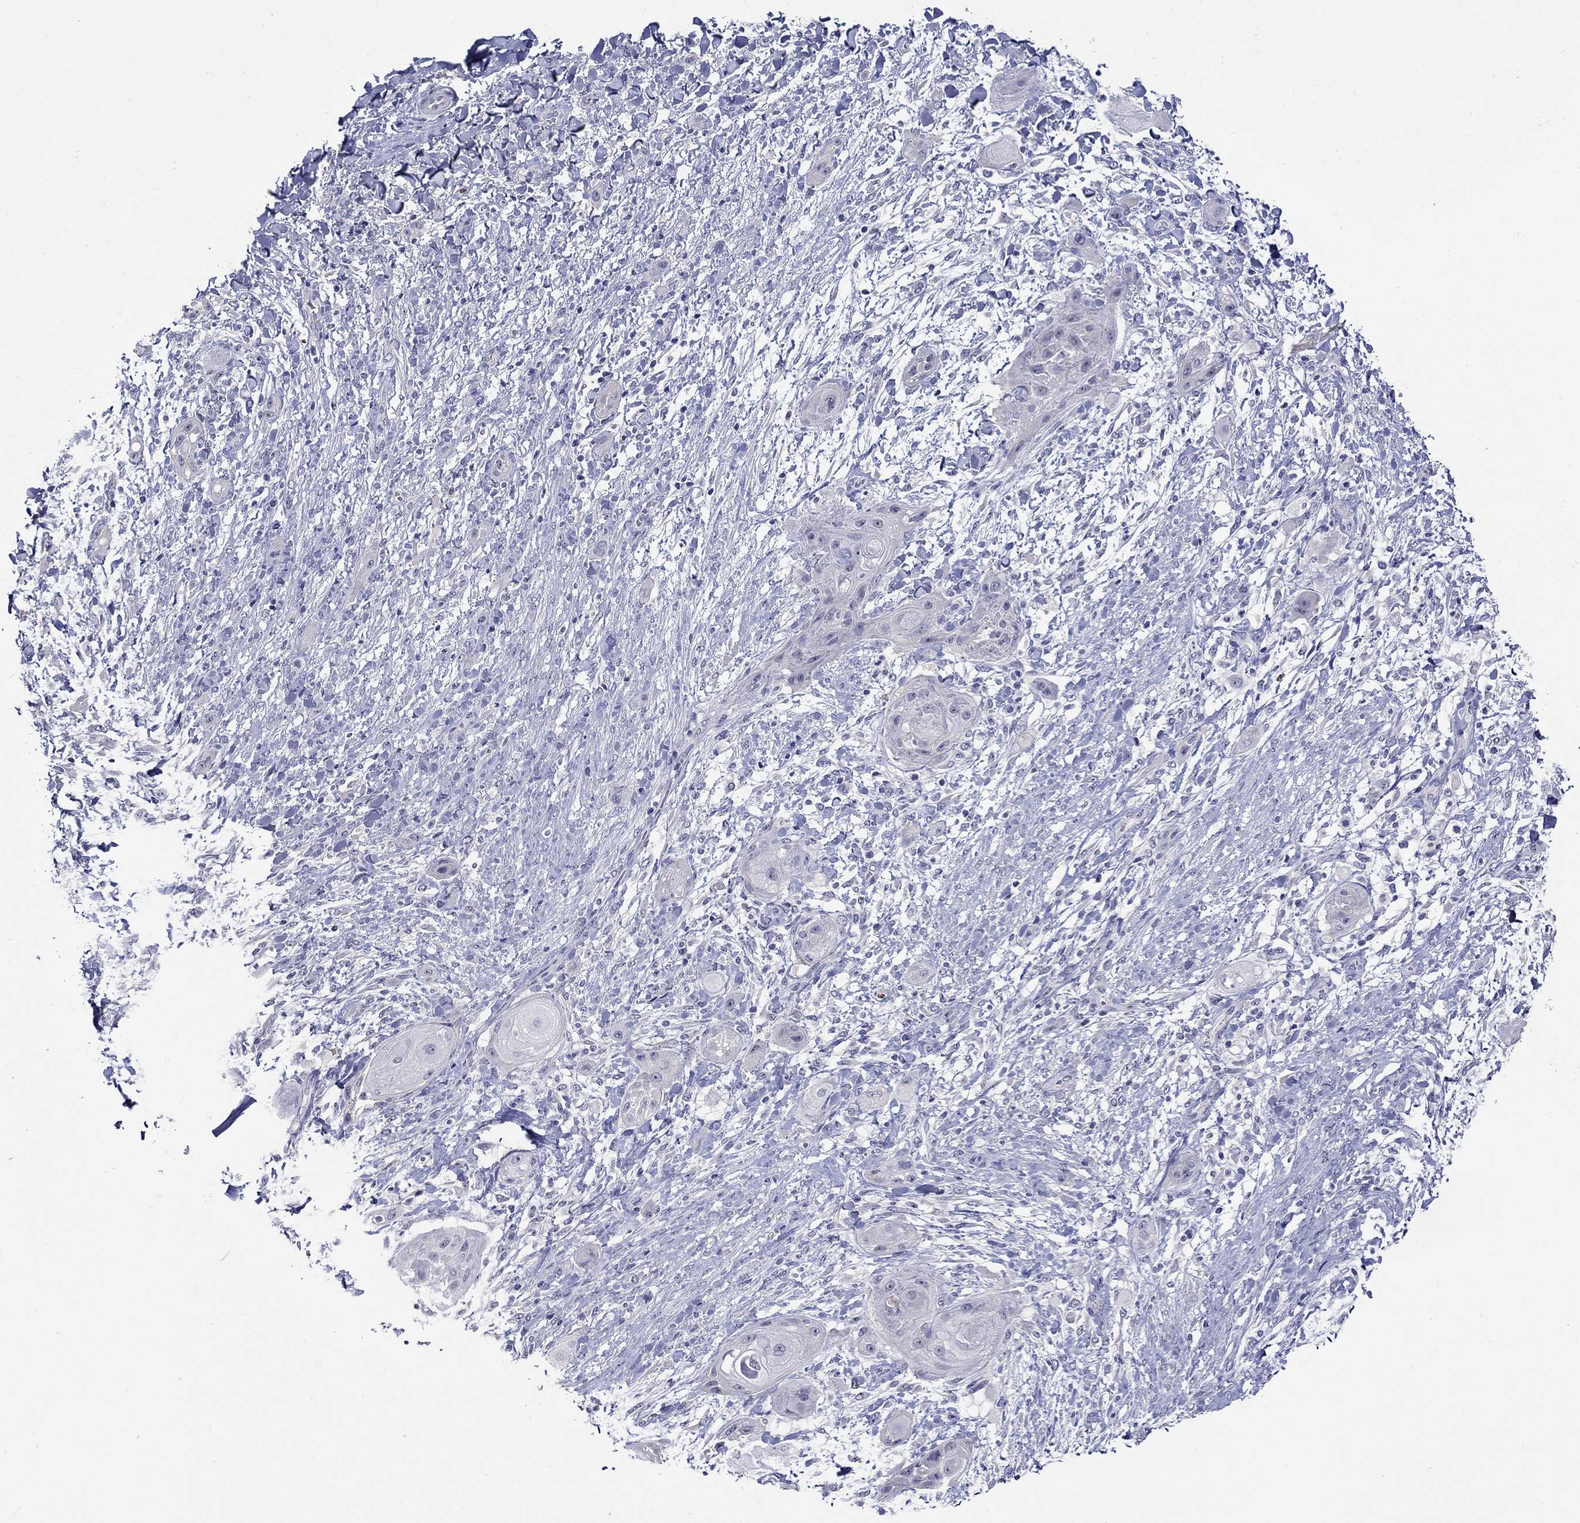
{"staining": {"intensity": "negative", "quantity": "none", "location": "none"}, "tissue": "skin cancer", "cell_type": "Tumor cells", "image_type": "cancer", "snomed": [{"axis": "morphology", "description": "Squamous cell carcinoma, NOS"}, {"axis": "topography", "description": "Skin"}], "caption": "Skin squamous cell carcinoma stained for a protein using immunohistochemistry (IHC) exhibits no expression tumor cells.", "gene": "SLC30A3", "patient": {"sex": "male", "age": 62}}